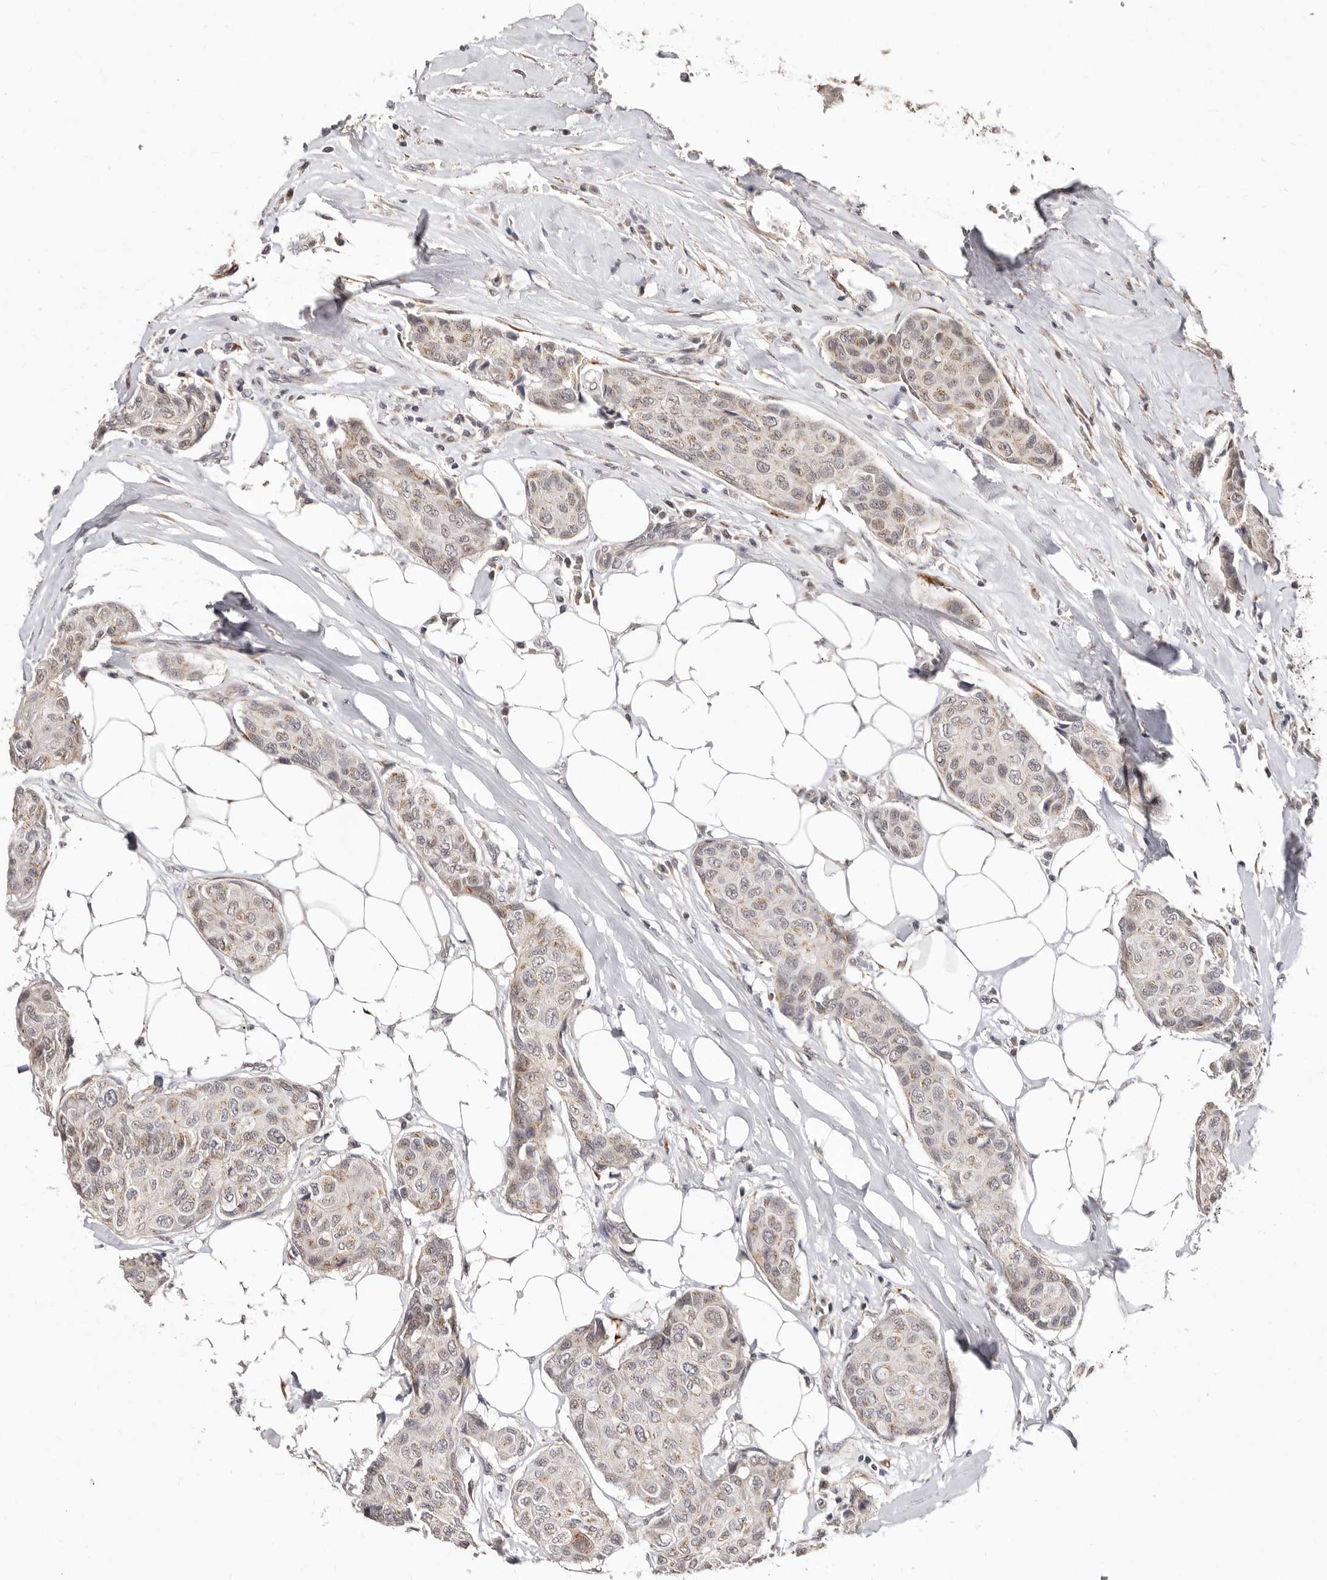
{"staining": {"intensity": "weak", "quantity": "25%-75%", "location": "cytoplasmic/membranous,nuclear"}, "tissue": "breast cancer", "cell_type": "Tumor cells", "image_type": "cancer", "snomed": [{"axis": "morphology", "description": "Duct carcinoma"}, {"axis": "topography", "description": "Breast"}], "caption": "The micrograph reveals staining of breast cancer (invasive ductal carcinoma), revealing weak cytoplasmic/membranous and nuclear protein expression (brown color) within tumor cells. (Stains: DAB (3,3'-diaminobenzidine) in brown, nuclei in blue, Microscopy: brightfield microscopy at high magnification).", "gene": "SRCAP", "patient": {"sex": "female", "age": 80}}